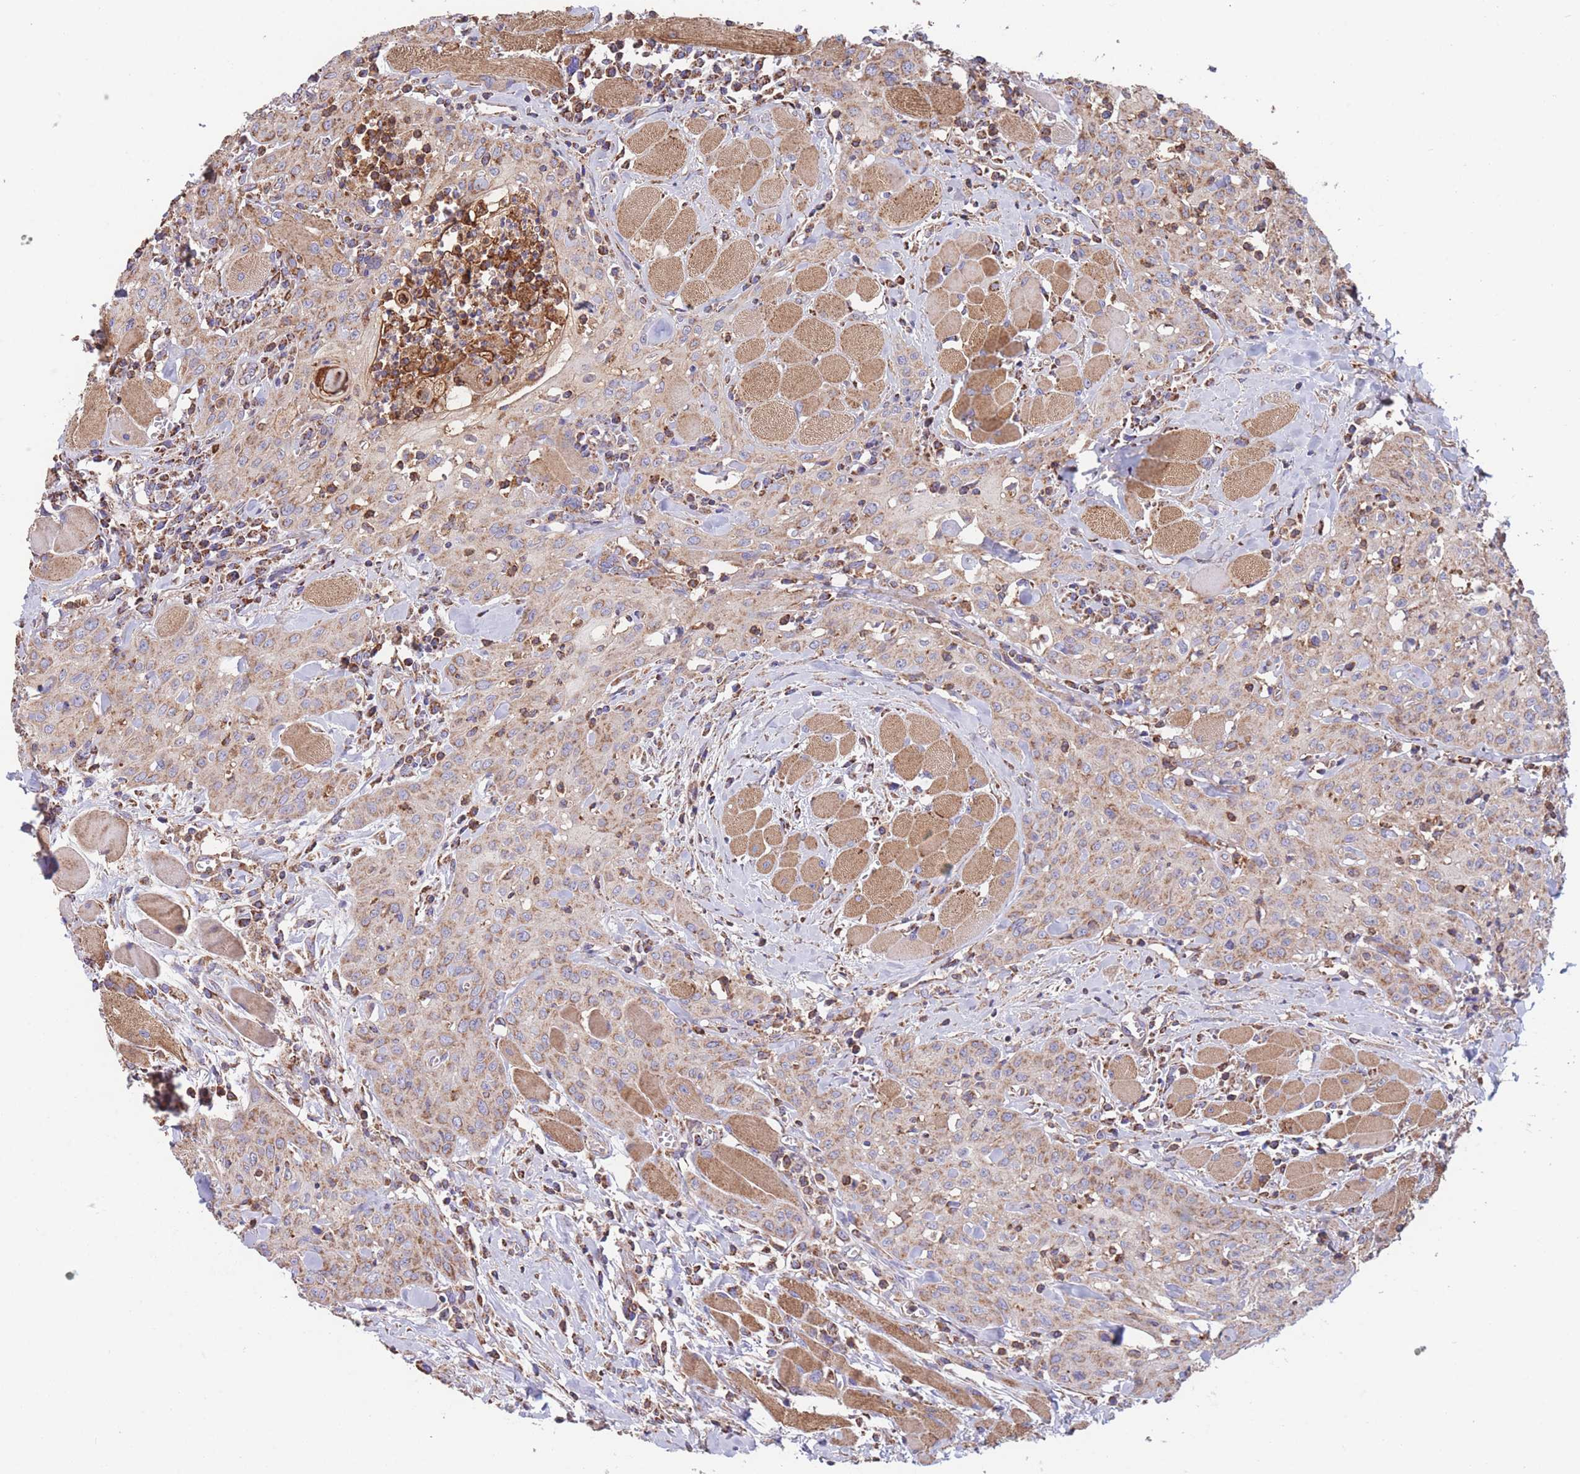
{"staining": {"intensity": "moderate", "quantity": ">75%", "location": "cytoplasmic/membranous"}, "tissue": "head and neck cancer", "cell_type": "Tumor cells", "image_type": "cancer", "snomed": [{"axis": "morphology", "description": "Squamous cell carcinoma, NOS"}, {"axis": "topography", "description": "Oral tissue"}, {"axis": "topography", "description": "Head-Neck"}], "caption": "Brown immunohistochemical staining in head and neck cancer displays moderate cytoplasmic/membranous staining in about >75% of tumor cells.", "gene": "FKBP8", "patient": {"sex": "female", "age": 70}}